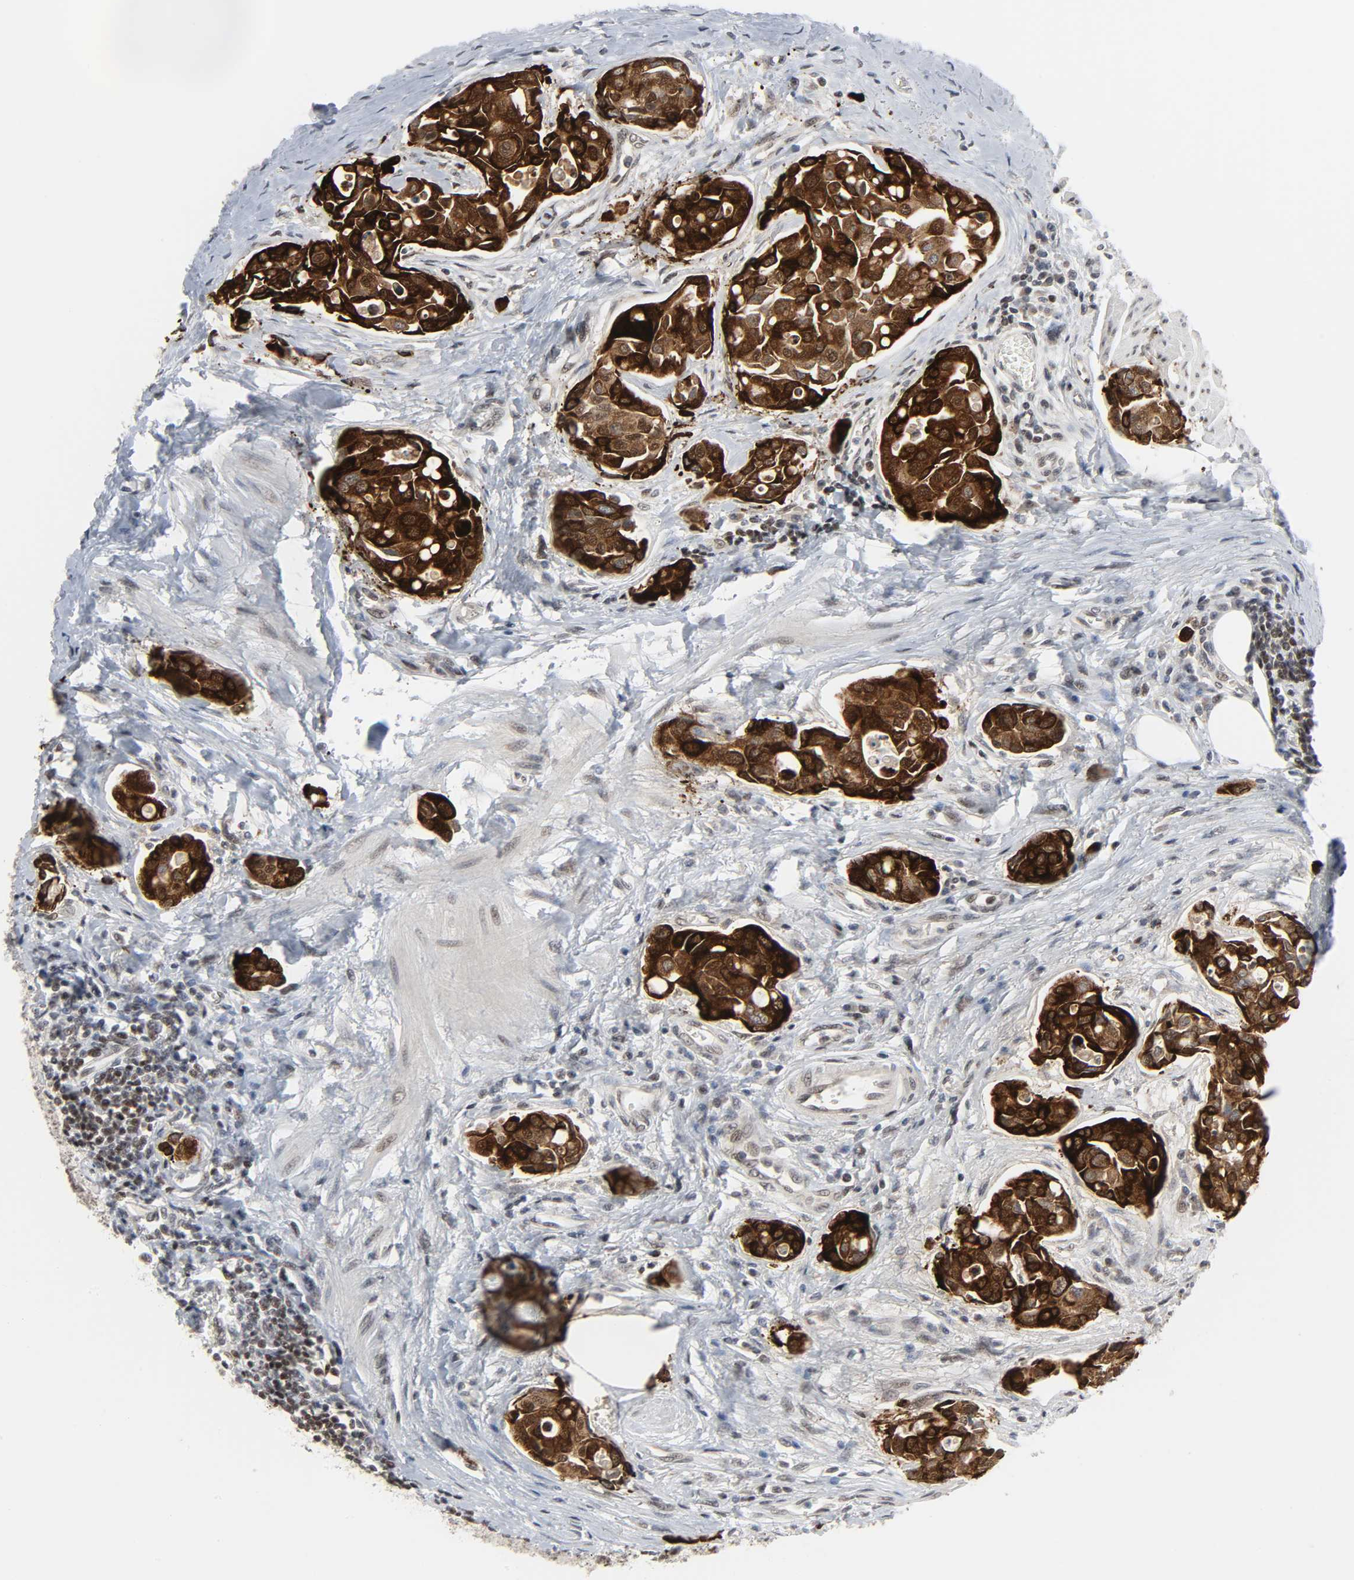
{"staining": {"intensity": "strong", "quantity": ">75%", "location": "cytoplasmic/membranous,nuclear"}, "tissue": "urothelial cancer", "cell_type": "Tumor cells", "image_type": "cancer", "snomed": [{"axis": "morphology", "description": "Urothelial carcinoma, High grade"}, {"axis": "topography", "description": "Urinary bladder"}], "caption": "The image reveals staining of urothelial carcinoma (high-grade), revealing strong cytoplasmic/membranous and nuclear protein staining (brown color) within tumor cells.", "gene": "MUC1", "patient": {"sex": "male", "age": 78}}